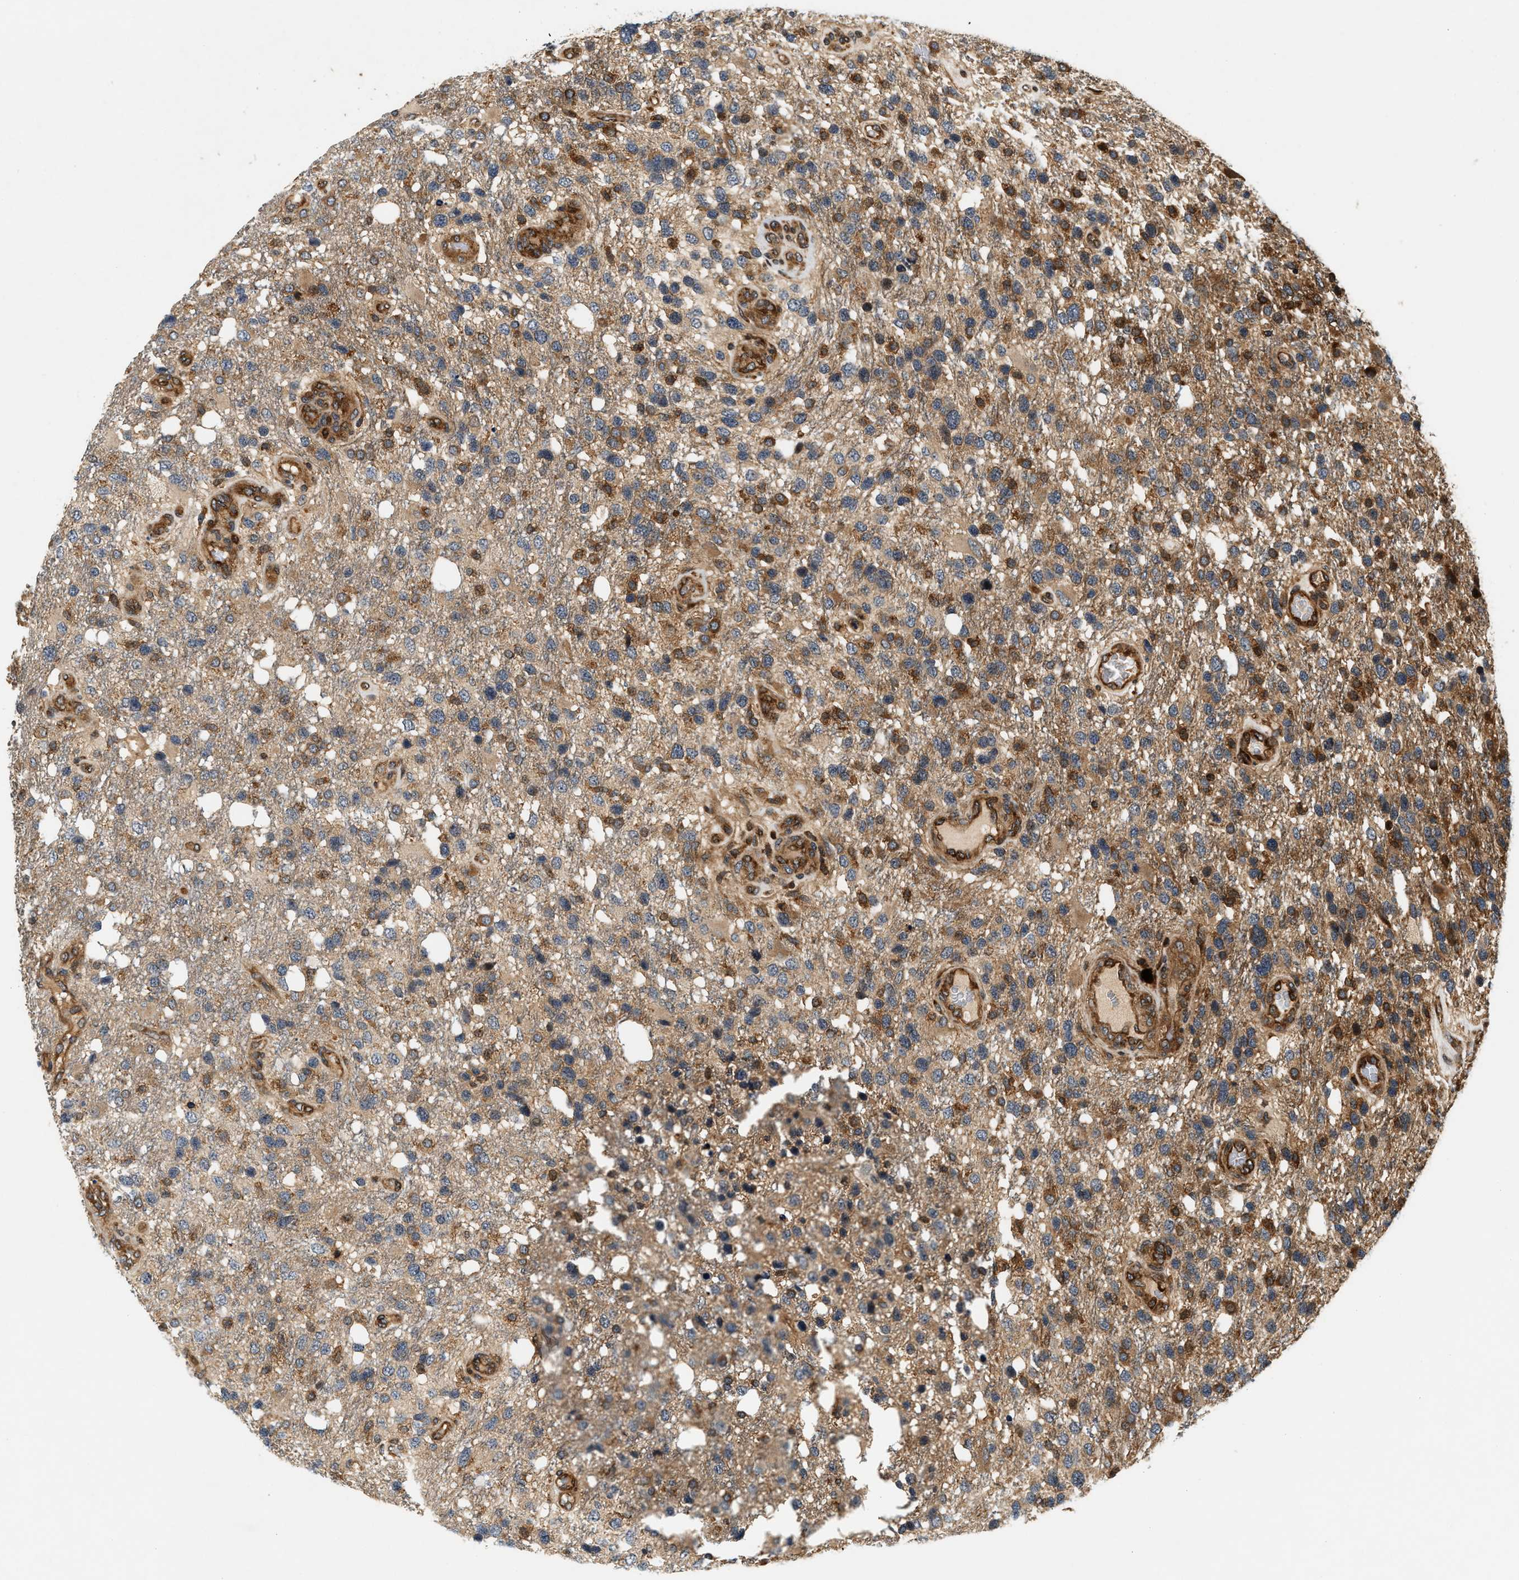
{"staining": {"intensity": "moderate", "quantity": ">75%", "location": "cytoplasmic/membranous"}, "tissue": "glioma", "cell_type": "Tumor cells", "image_type": "cancer", "snomed": [{"axis": "morphology", "description": "Glioma, malignant, High grade"}, {"axis": "topography", "description": "Brain"}], "caption": "The immunohistochemical stain shows moderate cytoplasmic/membranous expression in tumor cells of malignant high-grade glioma tissue. The staining was performed using DAB (3,3'-diaminobenzidine), with brown indicating positive protein expression. Nuclei are stained blue with hematoxylin.", "gene": "SAMD9", "patient": {"sex": "female", "age": 58}}